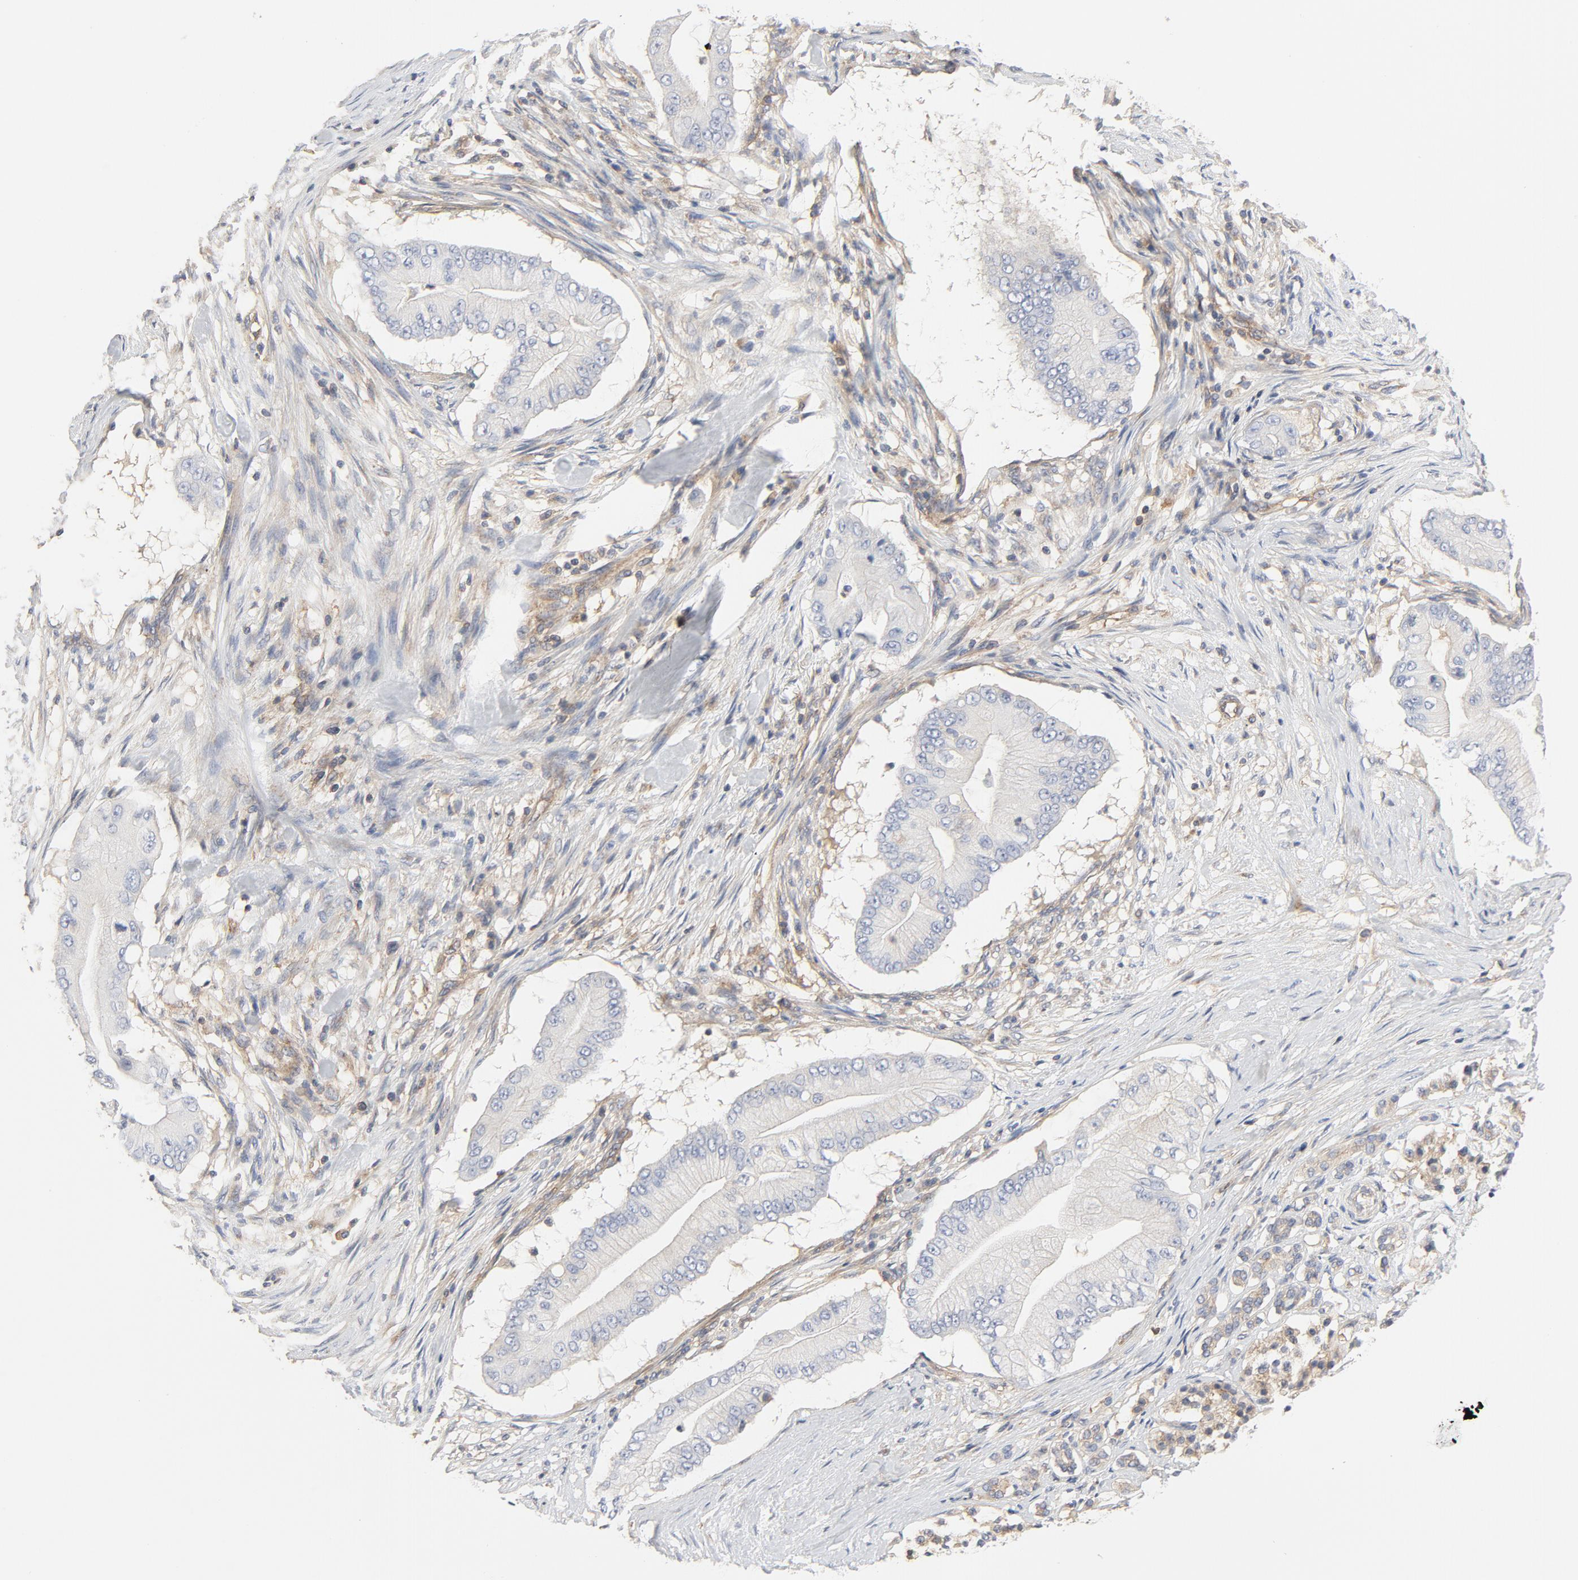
{"staining": {"intensity": "negative", "quantity": "none", "location": "none"}, "tissue": "pancreatic cancer", "cell_type": "Tumor cells", "image_type": "cancer", "snomed": [{"axis": "morphology", "description": "Adenocarcinoma, NOS"}, {"axis": "topography", "description": "Pancreas"}], "caption": "The photomicrograph displays no staining of tumor cells in adenocarcinoma (pancreatic). Nuclei are stained in blue.", "gene": "RABEP1", "patient": {"sex": "male", "age": 62}}